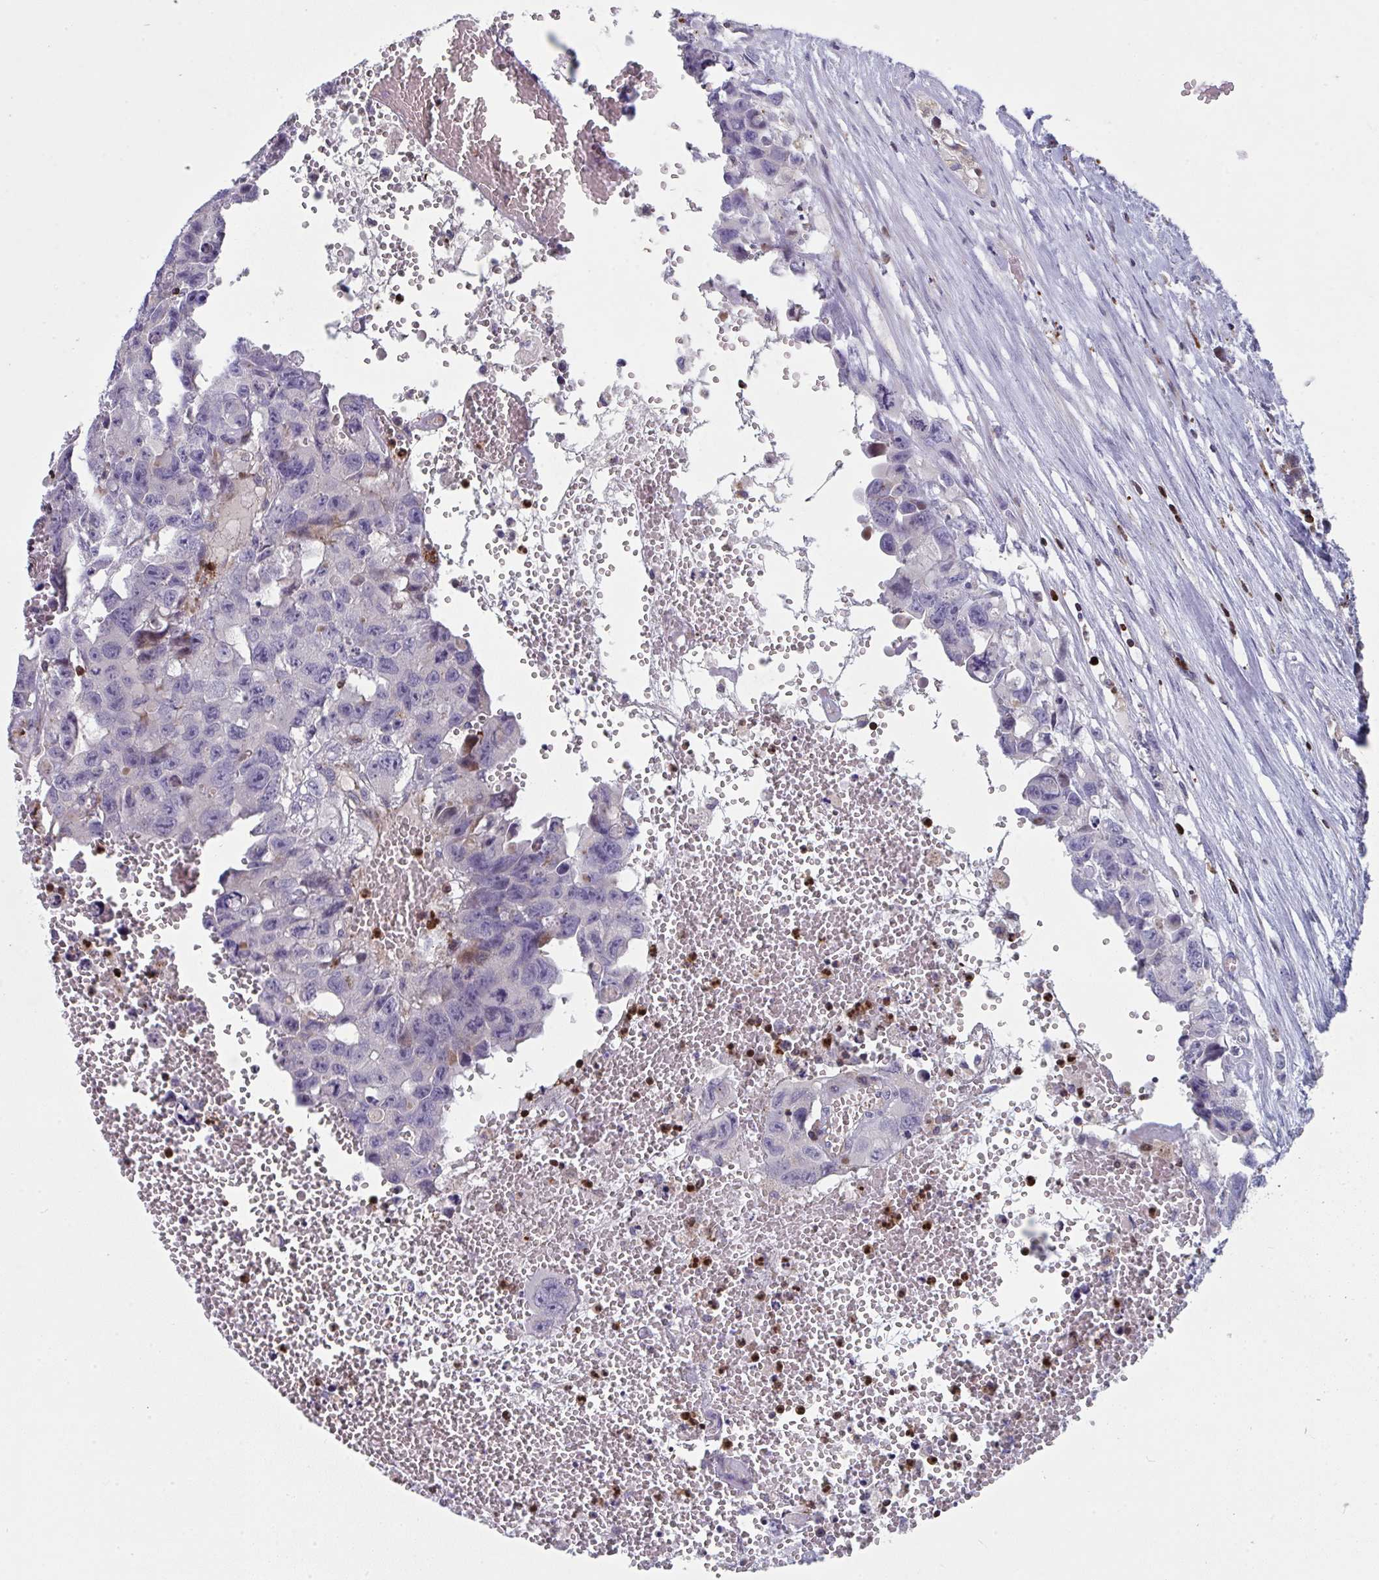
{"staining": {"intensity": "negative", "quantity": "none", "location": "none"}, "tissue": "testis cancer", "cell_type": "Tumor cells", "image_type": "cancer", "snomed": [{"axis": "morphology", "description": "Seminoma, NOS"}, {"axis": "topography", "description": "Testis"}], "caption": "IHC of human testis cancer shows no positivity in tumor cells.", "gene": "AOC2", "patient": {"sex": "male", "age": 26}}